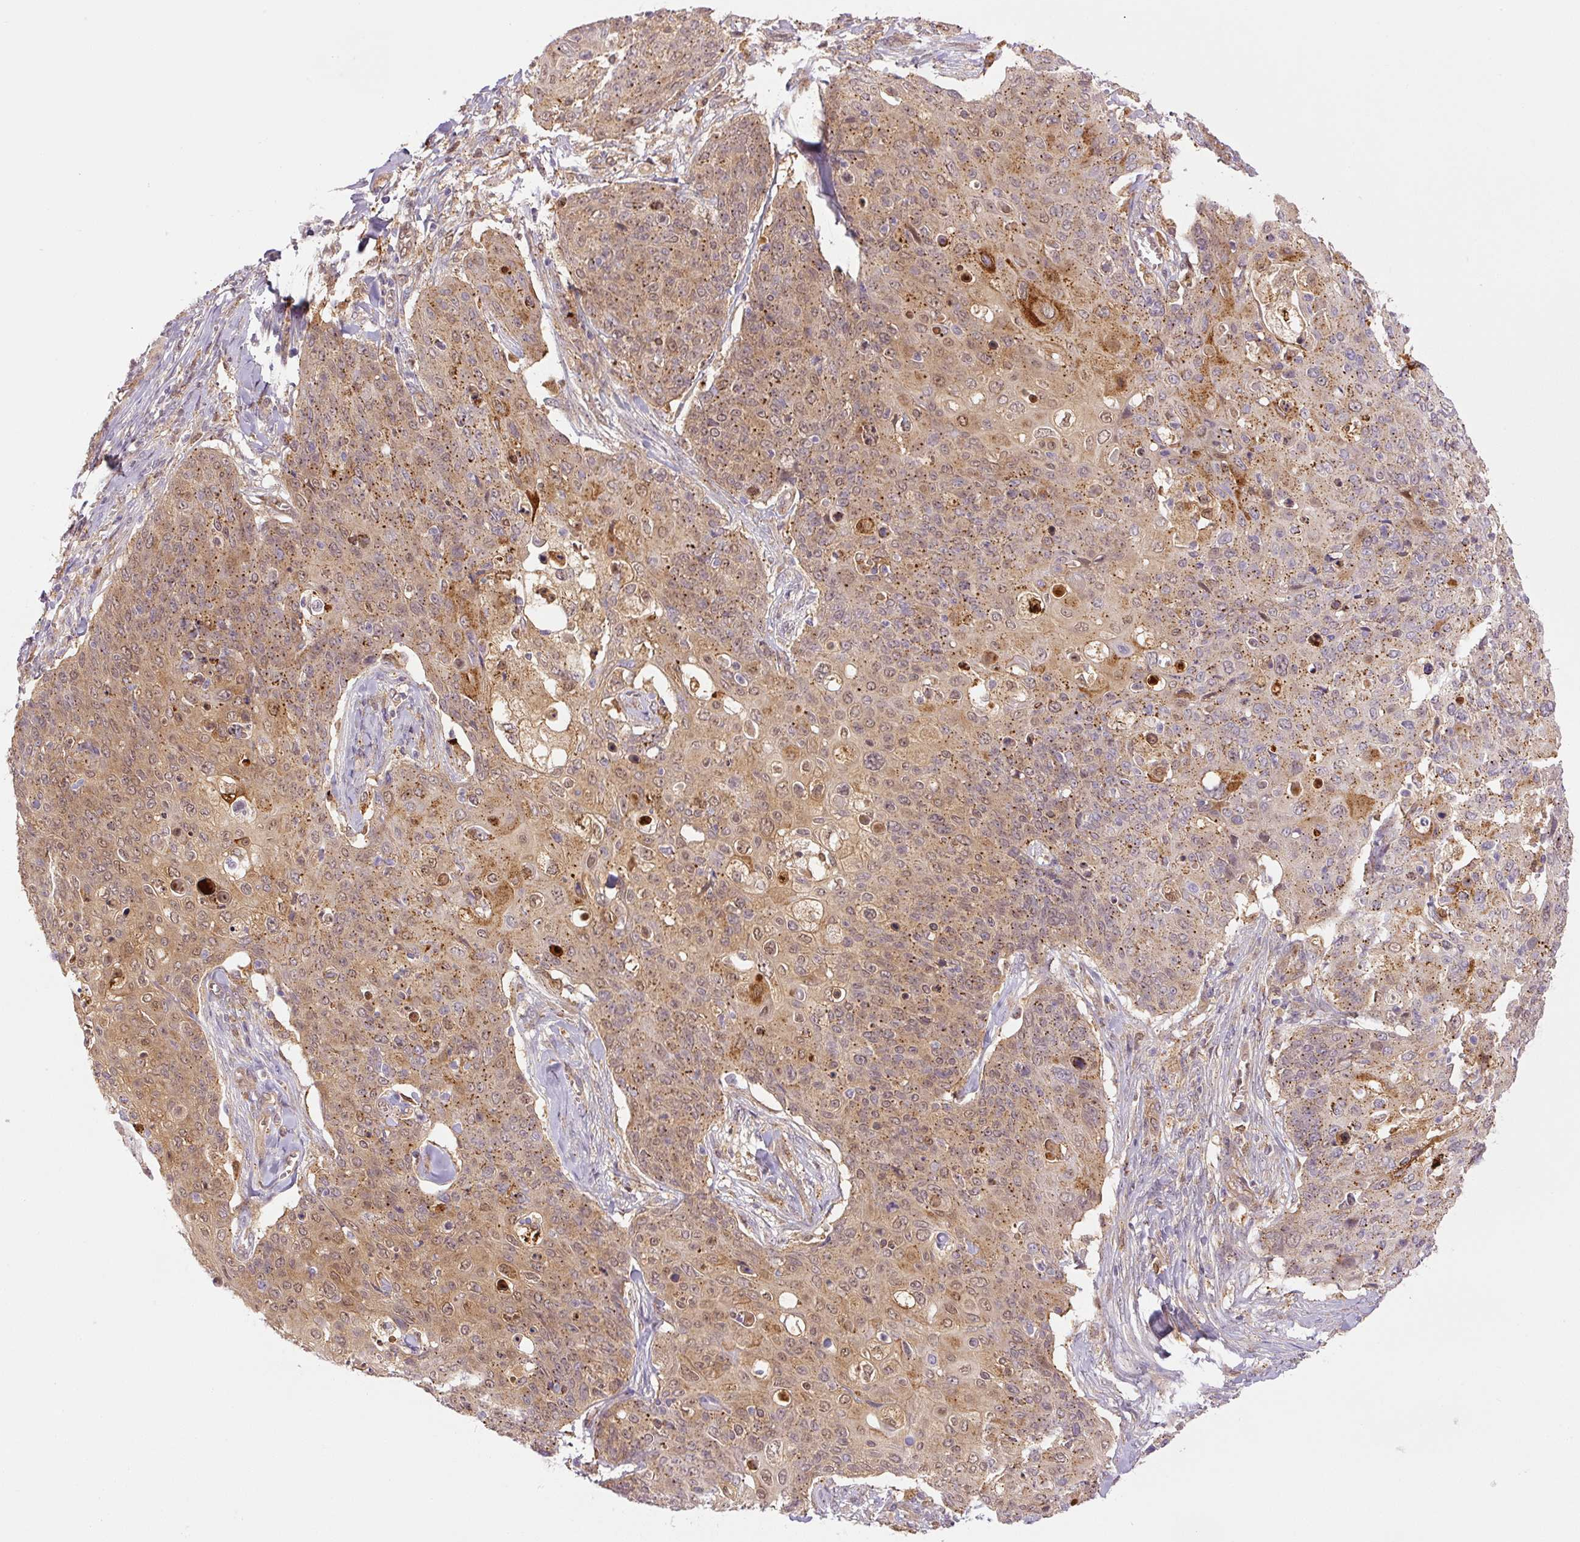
{"staining": {"intensity": "moderate", "quantity": ">75%", "location": "cytoplasmic/membranous"}, "tissue": "skin cancer", "cell_type": "Tumor cells", "image_type": "cancer", "snomed": [{"axis": "morphology", "description": "Squamous cell carcinoma, NOS"}, {"axis": "topography", "description": "Skin"}, {"axis": "topography", "description": "Vulva"}], "caption": "A histopathology image of human skin squamous cell carcinoma stained for a protein demonstrates moderate cytoplasmic/membranous brown staining in tumor cells.", "gene": "ZSWIM7", "patient": {"sex": "female", "age": 85}}